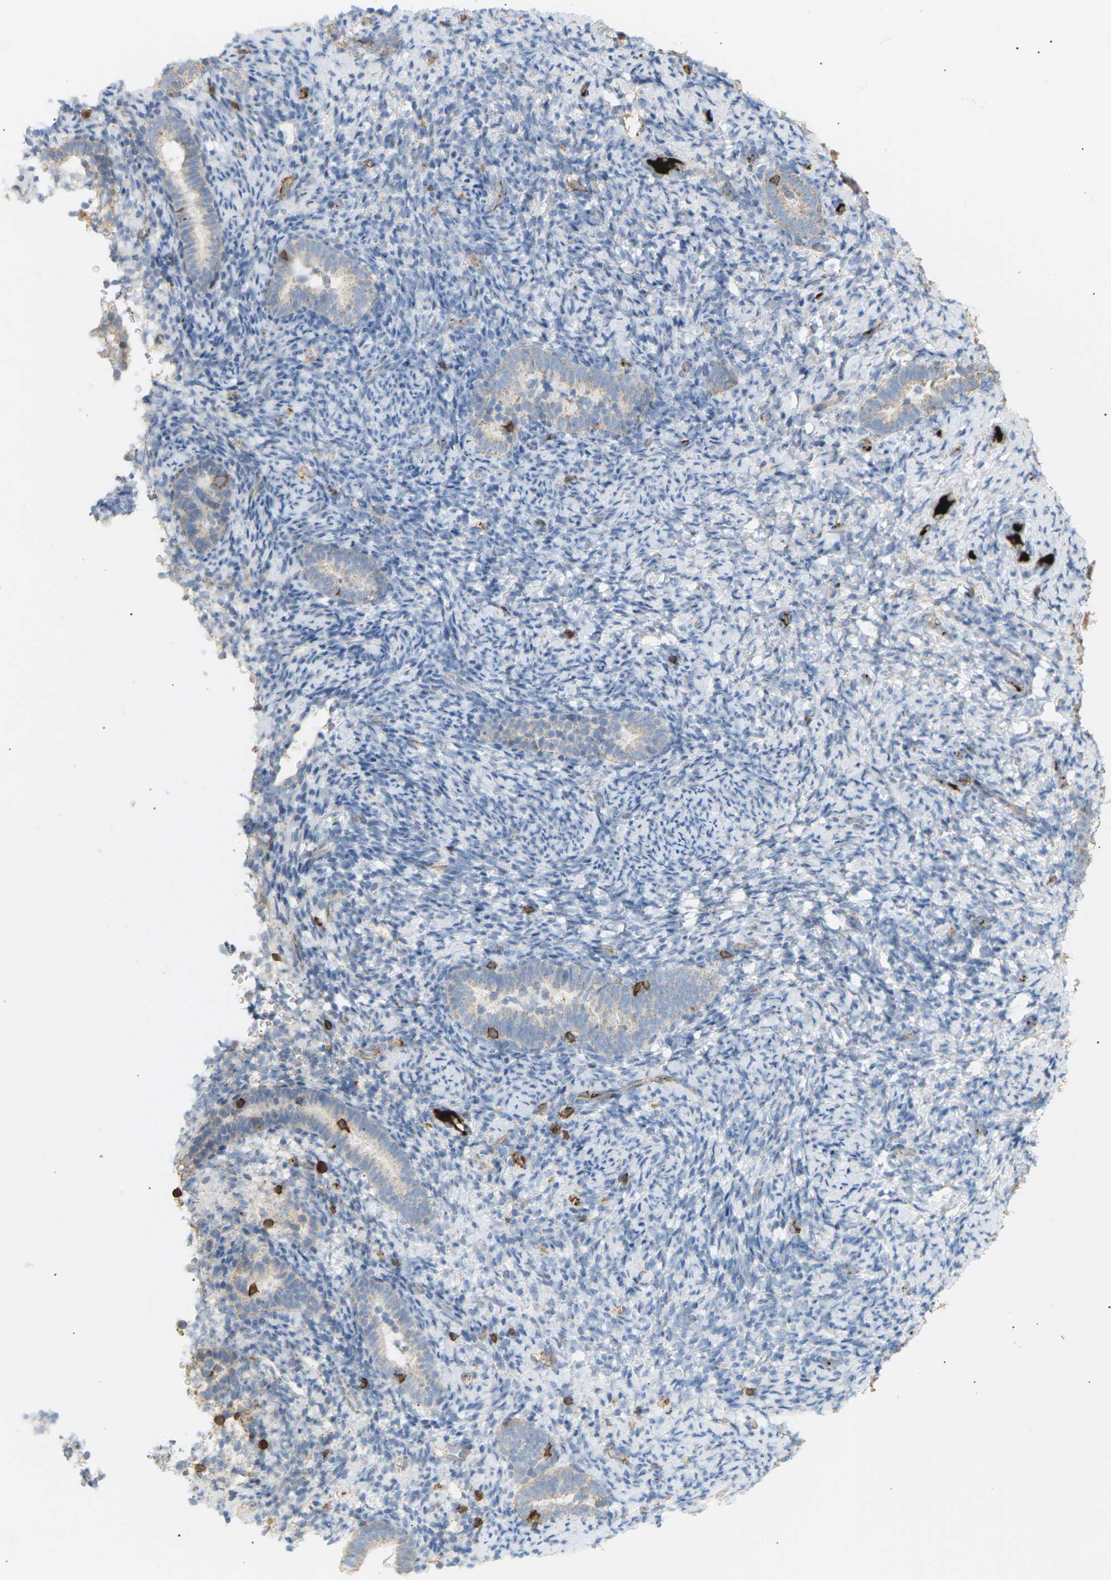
{"staining": {"intensity": "negative", "quantity": "none", "location": "none"}, "tissue": "endometrium", "cell_type": "Cells in endometrial stroma", "image_type": "normal", "snomed": [{"axis": "morphology", "description": "Normal tissue, NOS"}, {"axis": "topography", "description": "Endometrium"}], "caption": "A histopathology image of human endometrium is negative for staining in cells in endometrial stroma.", "gene": "LIME1", "patient": {"sex": "female", "age": 51}}